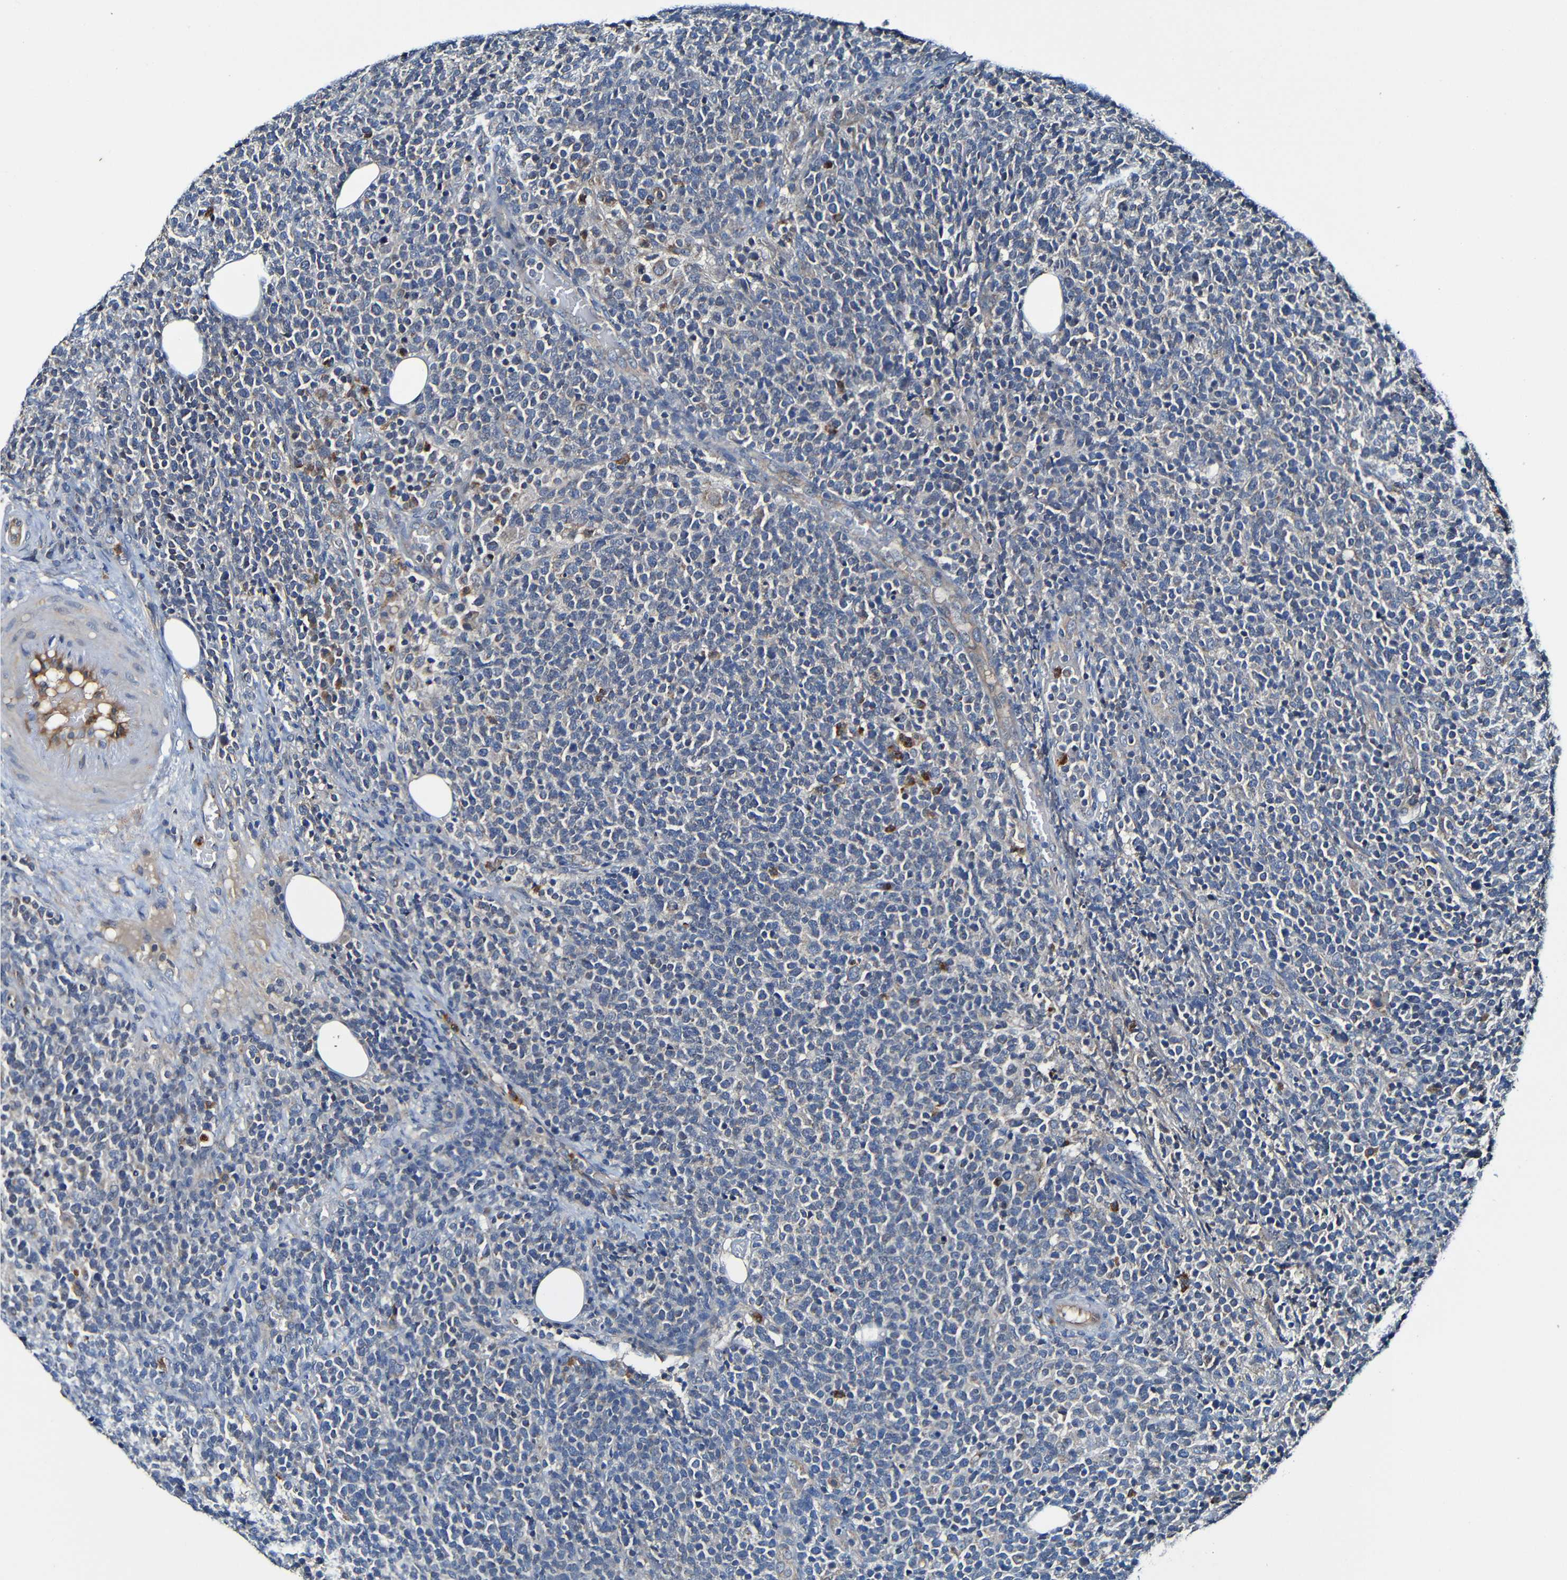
{"staining": {"intensity": "negative", "quantity": "none", "location": "none"}, "tissue": "lymphoma", "cell_type": "Tumor cells", "image_type": "cancer", "snomed": [{"axis": "morphology", "description": "Malignant lymphoma, non-Hodgkin's type, High grade"}, {"axis": "topography", "description": "Lymph node"}], "caption": "An immunohistochemistry (IHC) photomicrograph of high-grade malignant lymphoma, non-Hodgkin's type is shown. There is no staining in tumor cells of high-grade malignant lymphoma, non-Hodgkin's type.", "gene": "ADAM15", "patient": {"sex": "male", "age": 61}}